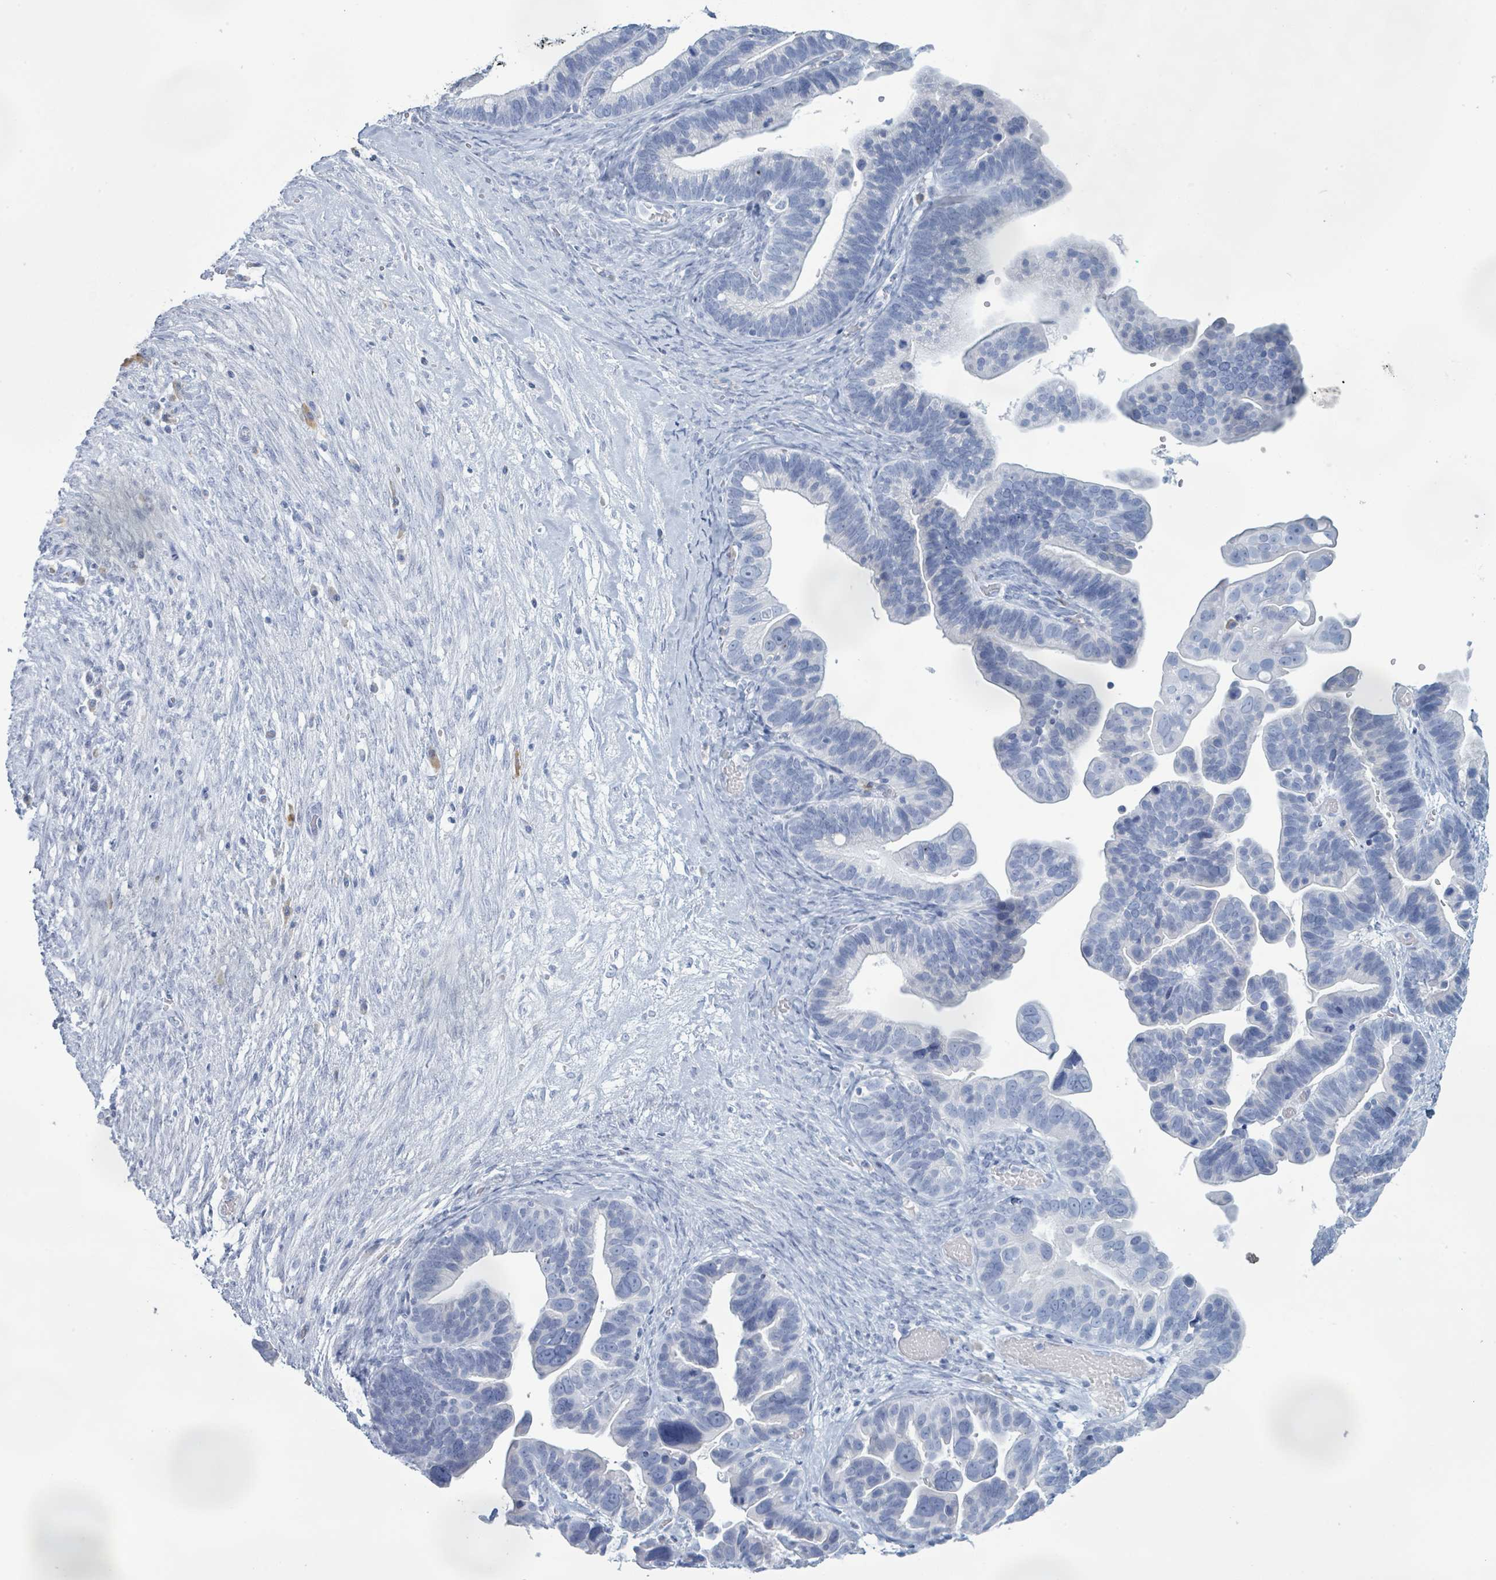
{"staining": {"intensity": "negative", "quantity": "none", "location": "none"}, "tissue": "ovarian cancer", "cell_type": "Tumor cells", "image_type": "cancer", "snomed": [{"axis": "morphology", "description": "Cystadenocarcinoma, serous, NOS"}, {"axis": "topography", "description": "Ovary"}], "caption": "Tumor cells are negative for brown protein staining in serous cystadenocarcinoma (ovarian).", "gene": "PGA3", "patient": {"sex": "female", "age": 56}}